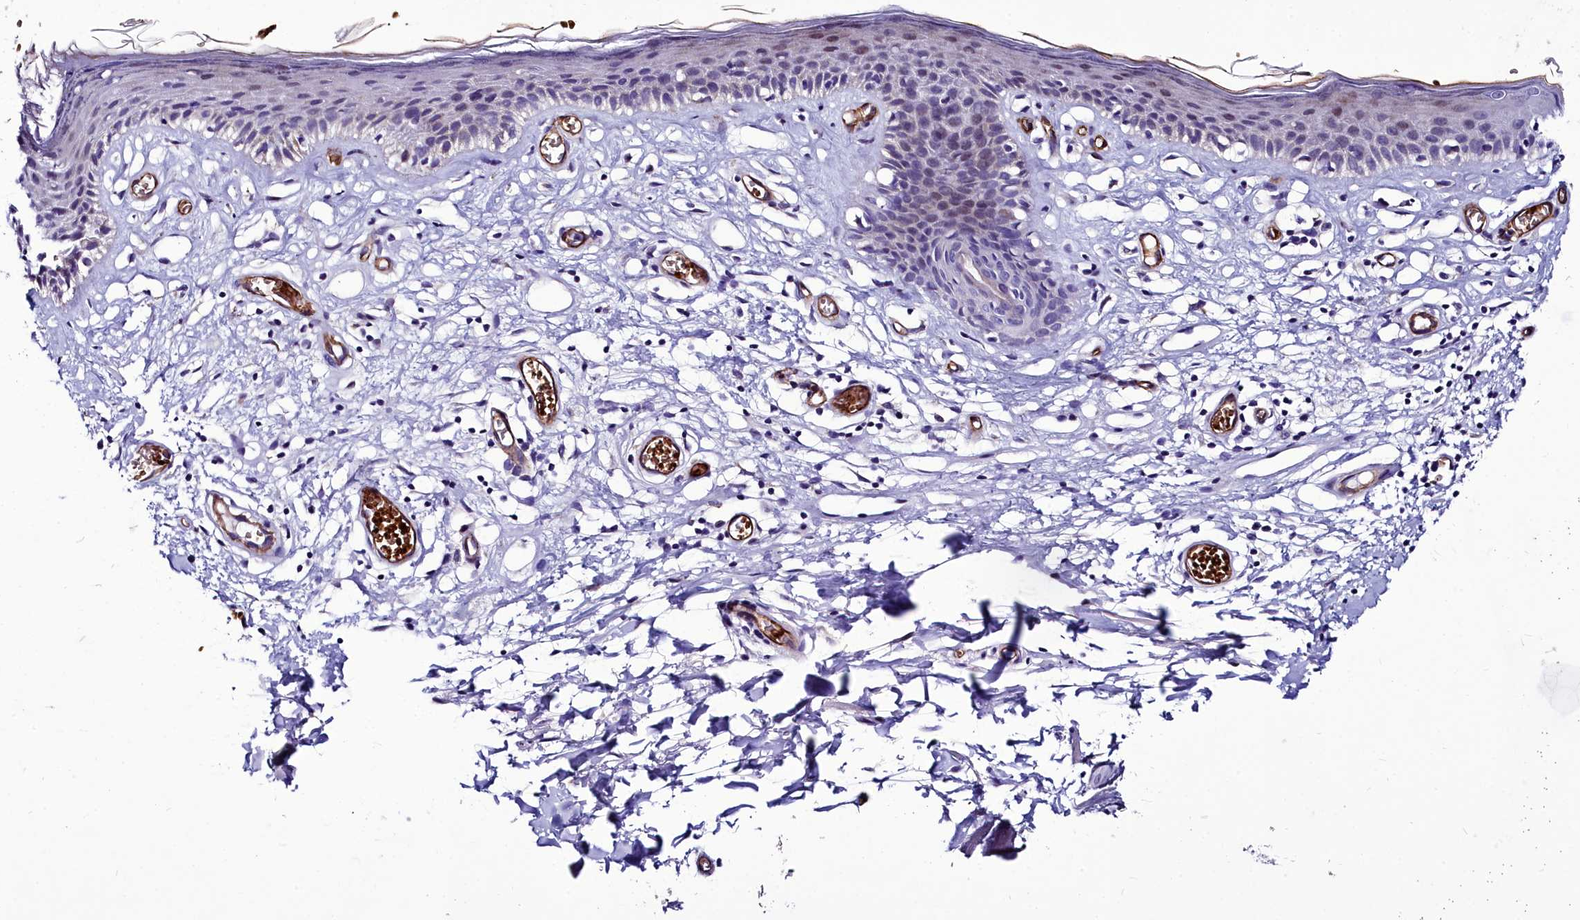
{"staining": {"intensity": "weak", "quantity": "<25%", "location": "nuclear"}, "tissue": "skin", "cell_type": "Epidermal cells", "image_type": "normal", "snomed": [{"axis": "morphology", "description": "Normal tissue, NOS"}, {"axis": "topography", "description": "Adipose tissue"}, {"axis": "topography", "description": "Vascular tissue"}, {"axis": "topography", "description": "Vulva"}, {"axis": "topography", "description": "Peripheral nerve tissue"}], "caption": "The micrograph shows no significant expression in epidermal cells of skin.", "gene": "CYP4F11", "patient": {"sex": "female", "age": 86}}